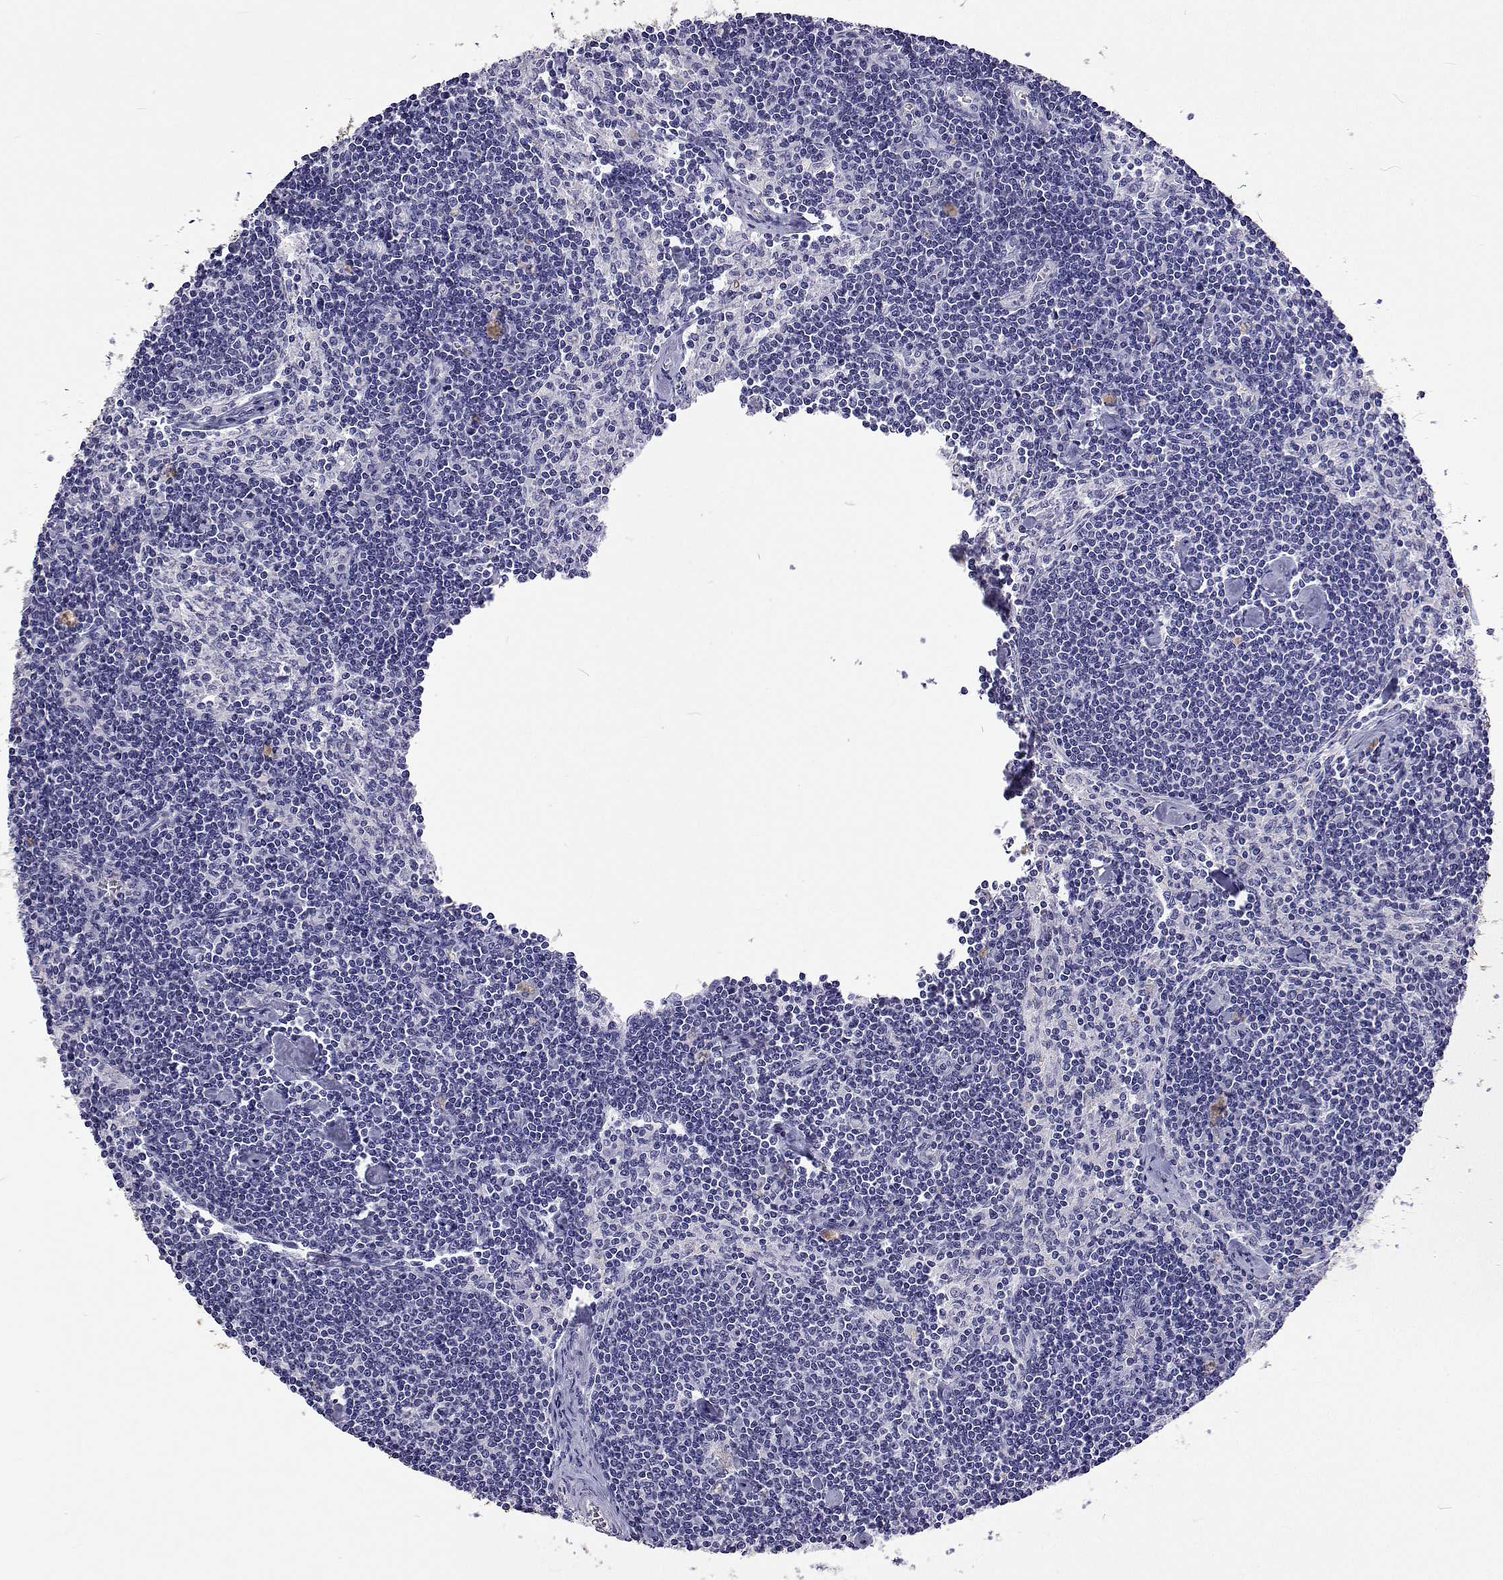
{"staining": {"intensity": "negative", "quantity": "none", "location": "none"}, "tissue": "lymph node", "cell_type": "Germinal center cells", "image_type": "normal", "snomed": [{"axis": "morphology", "description": "Normal tissue, NOS"}, {"axis": "topography", "description": "Lymph node"}], "caption": "This is a image of immunohistochemistry (IHC) staining of normal lymph node, which shows no staining in germinal center cells.", "gene": "UMODL1", "patient": {"sex": "female", "age": 42}}